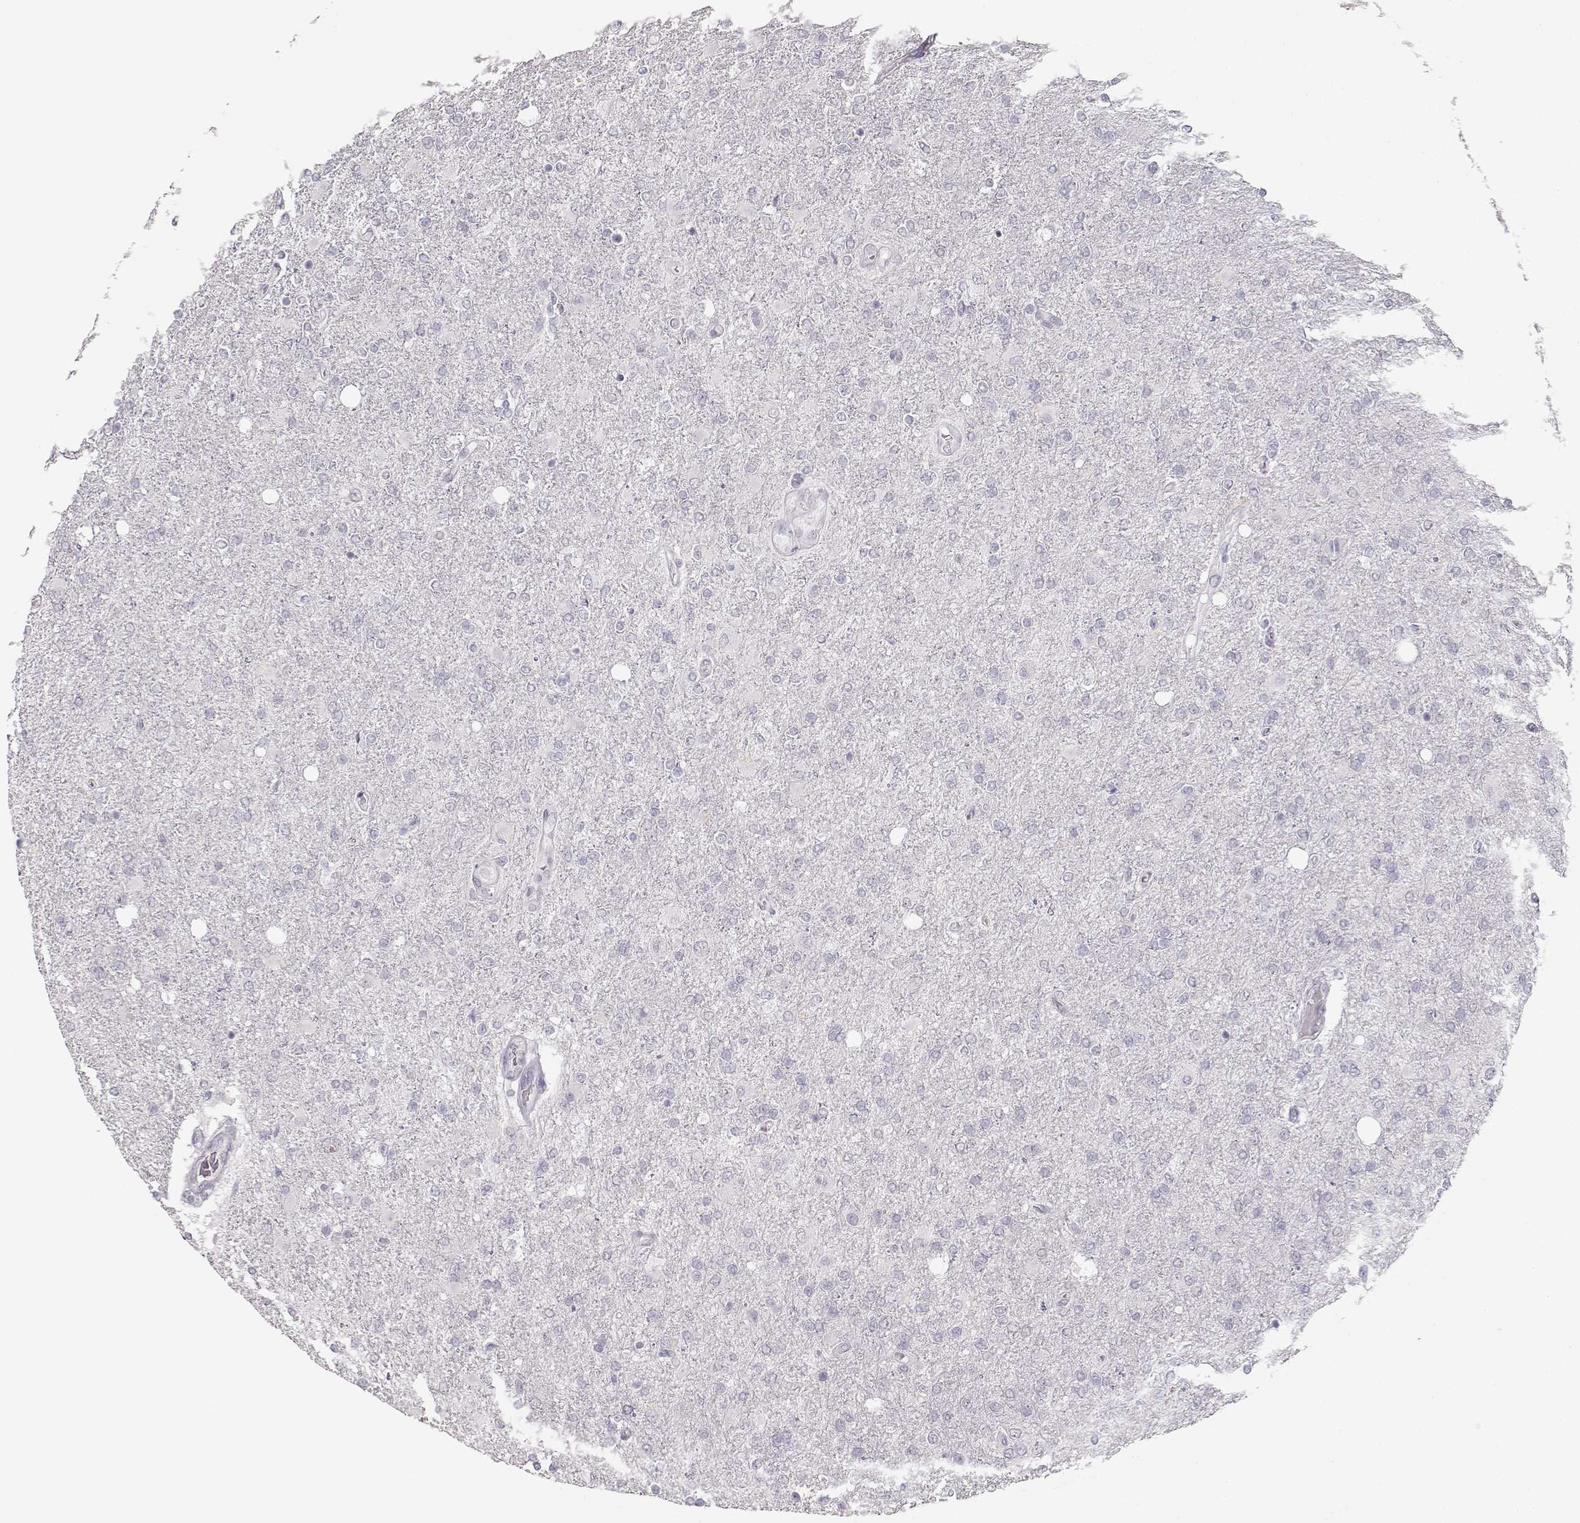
{"staining": {"intensity": "negative", "quantity": "none", "location": "none"}, "tissue": "glioma", "cell_type": "Tumor cells", "image_type": "cancer", "snomed": [{"axis": "morphology", "description": "Glioma, malignant, High grade"}, {"axis": "topography", "description": "Cerebral cortex"}], "caption": "IHC histopathology image of neoplastic tissue: malignant glioma (high-grade) stained with DAB (3,3'-diaminobenzidine) shows no significant protein expression in tumor cells.", "gene": "TKTL1", "patient": {"sex": "male", "age": 70}}